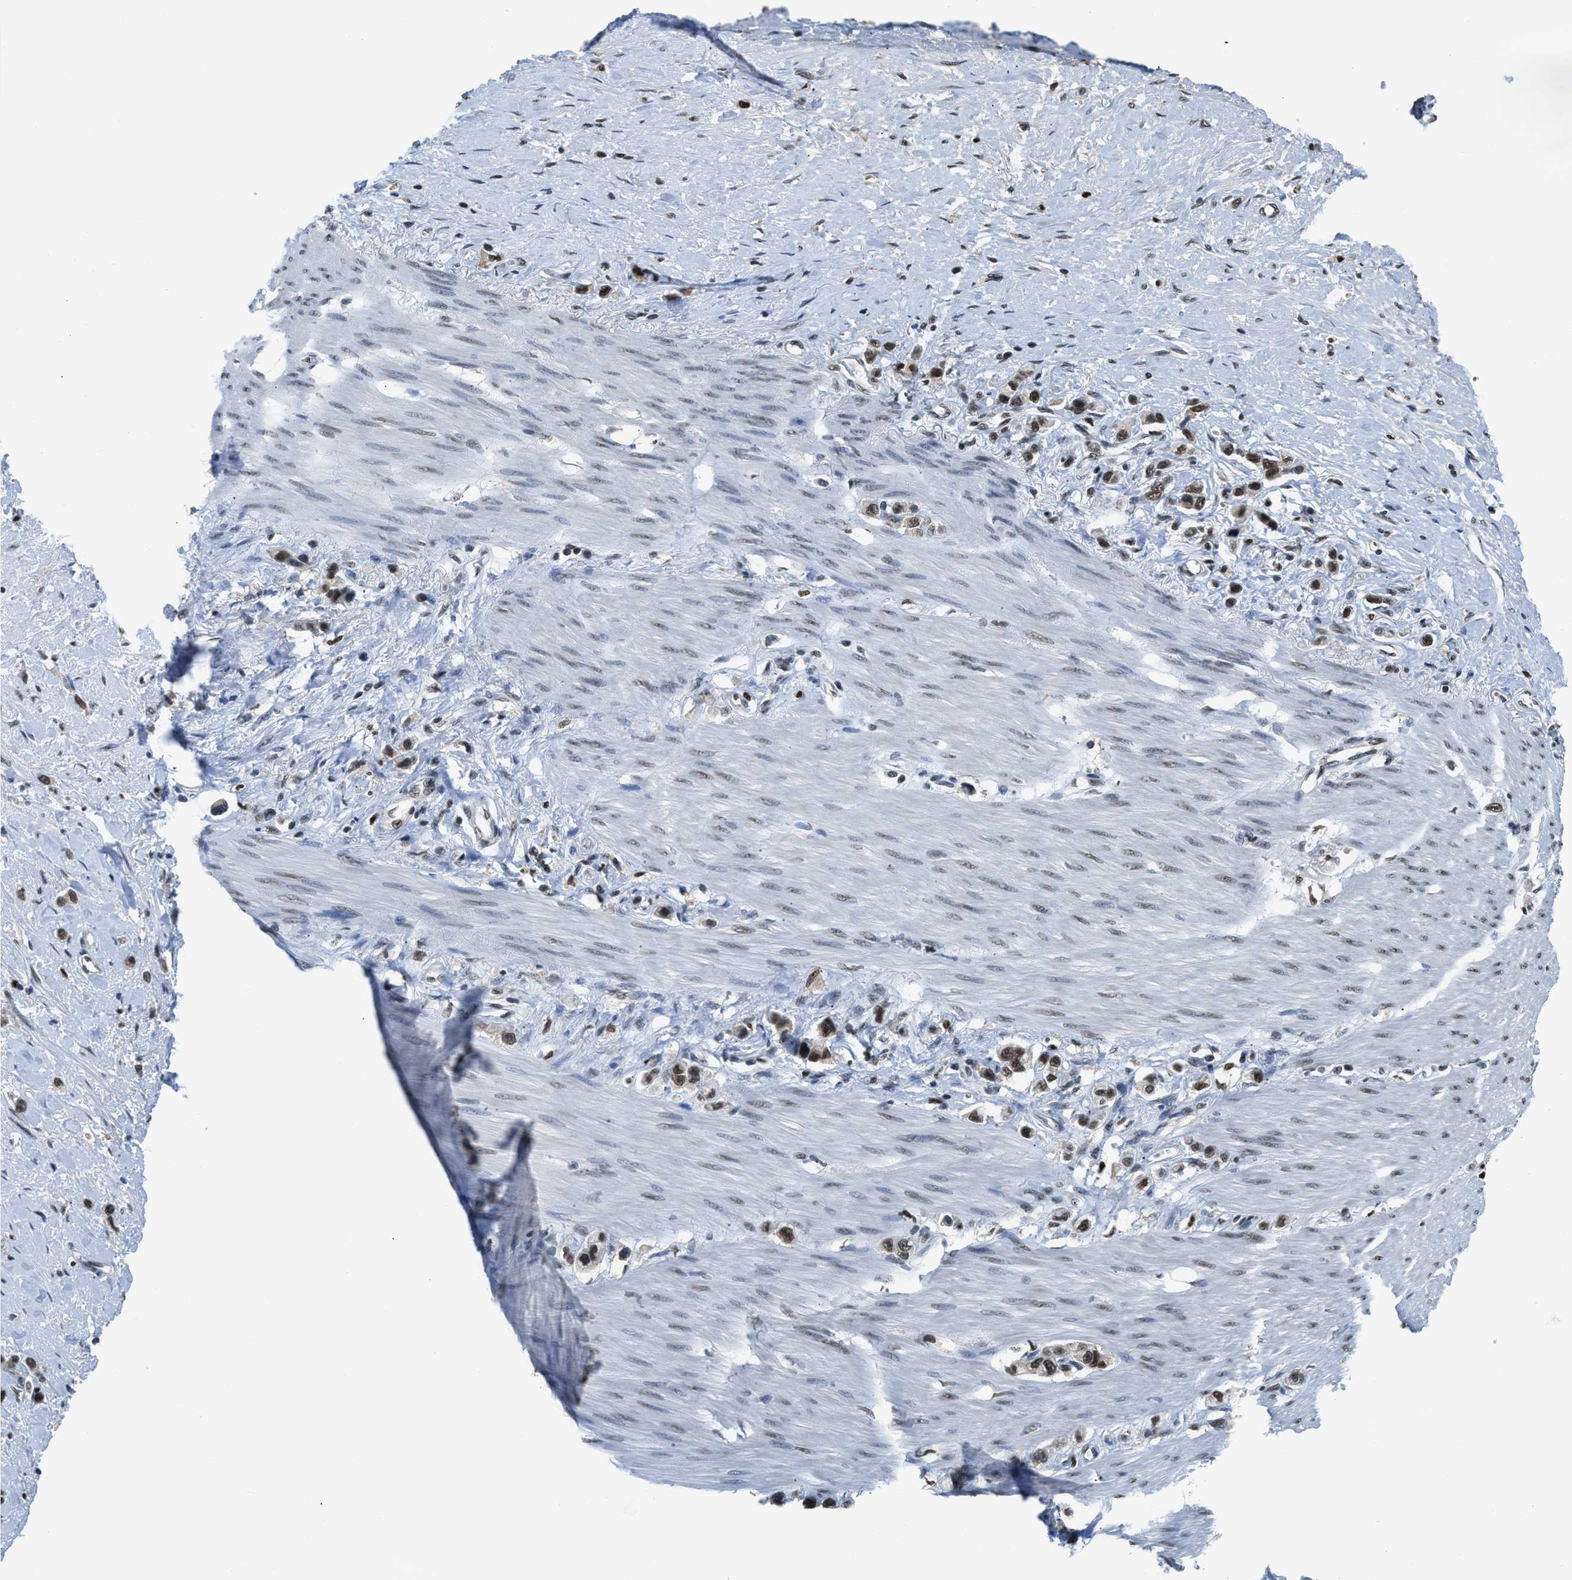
{"staining": {"intensity": "moderate", "quantity": ">75%", "location": "nuclear"}, "tissue": "stomach cancer", "cell_type": "Tumor cells", "image_type": "cancer", "snomed": [{"axis": "morphology", "description": "Adenocarcinoma, NOS"}, {"axis": "topography", "description": "Stomach"}], "caption": "IHC of stomach adenocarcinoma displays medium levels of moderate nuclear staining in about >75% of tumor cells. The protein of interest is shown in brown color, while the nuclei are stained blue.", "gene": "ALX1", "patient": {"sex": "female", "age": 65}}